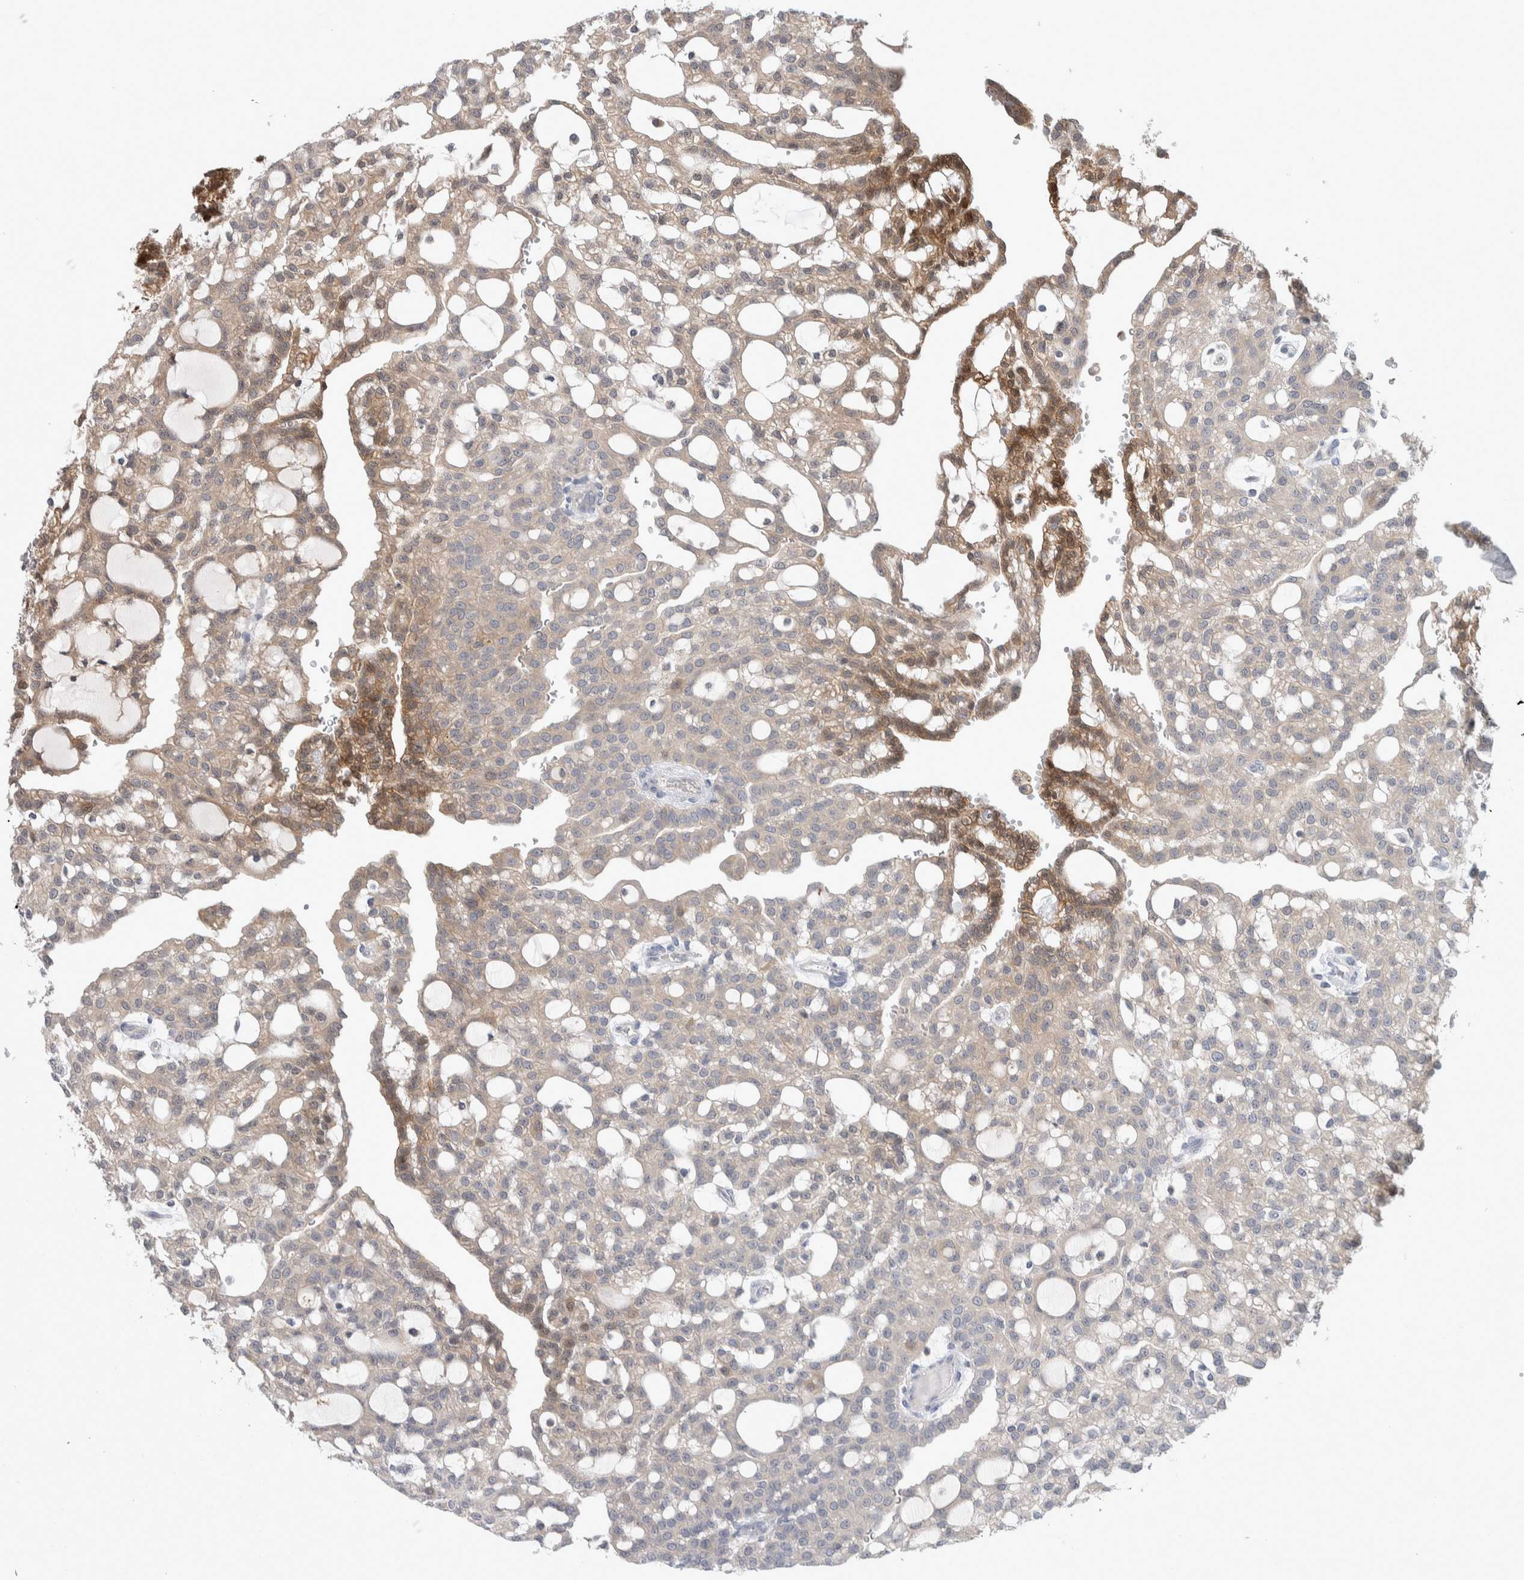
{"staining": {"intensity": "moderate", "quantity": "<25%", "location": "cytoplasmic/membranous,nuclear"}, "tissue": "renal cancer", "cell_type": "Tumor cells", "image_type": "cancer", "snomed": [{"axis": "morphology", "description": "Adenocarcinoma, NOS"}, {"axis": "topography", "description": "Kidney"}], "caption": "This image reveals immunohistochemistry (IHC) staining of human renal cancer (adenocarcinoma), with low moderate cytoplasmic/membranous and nuclear positivity in approximately <25% of tumor cells.", "gene": "HTATIP2", "patient": {"sex": "male", "age": 63}}